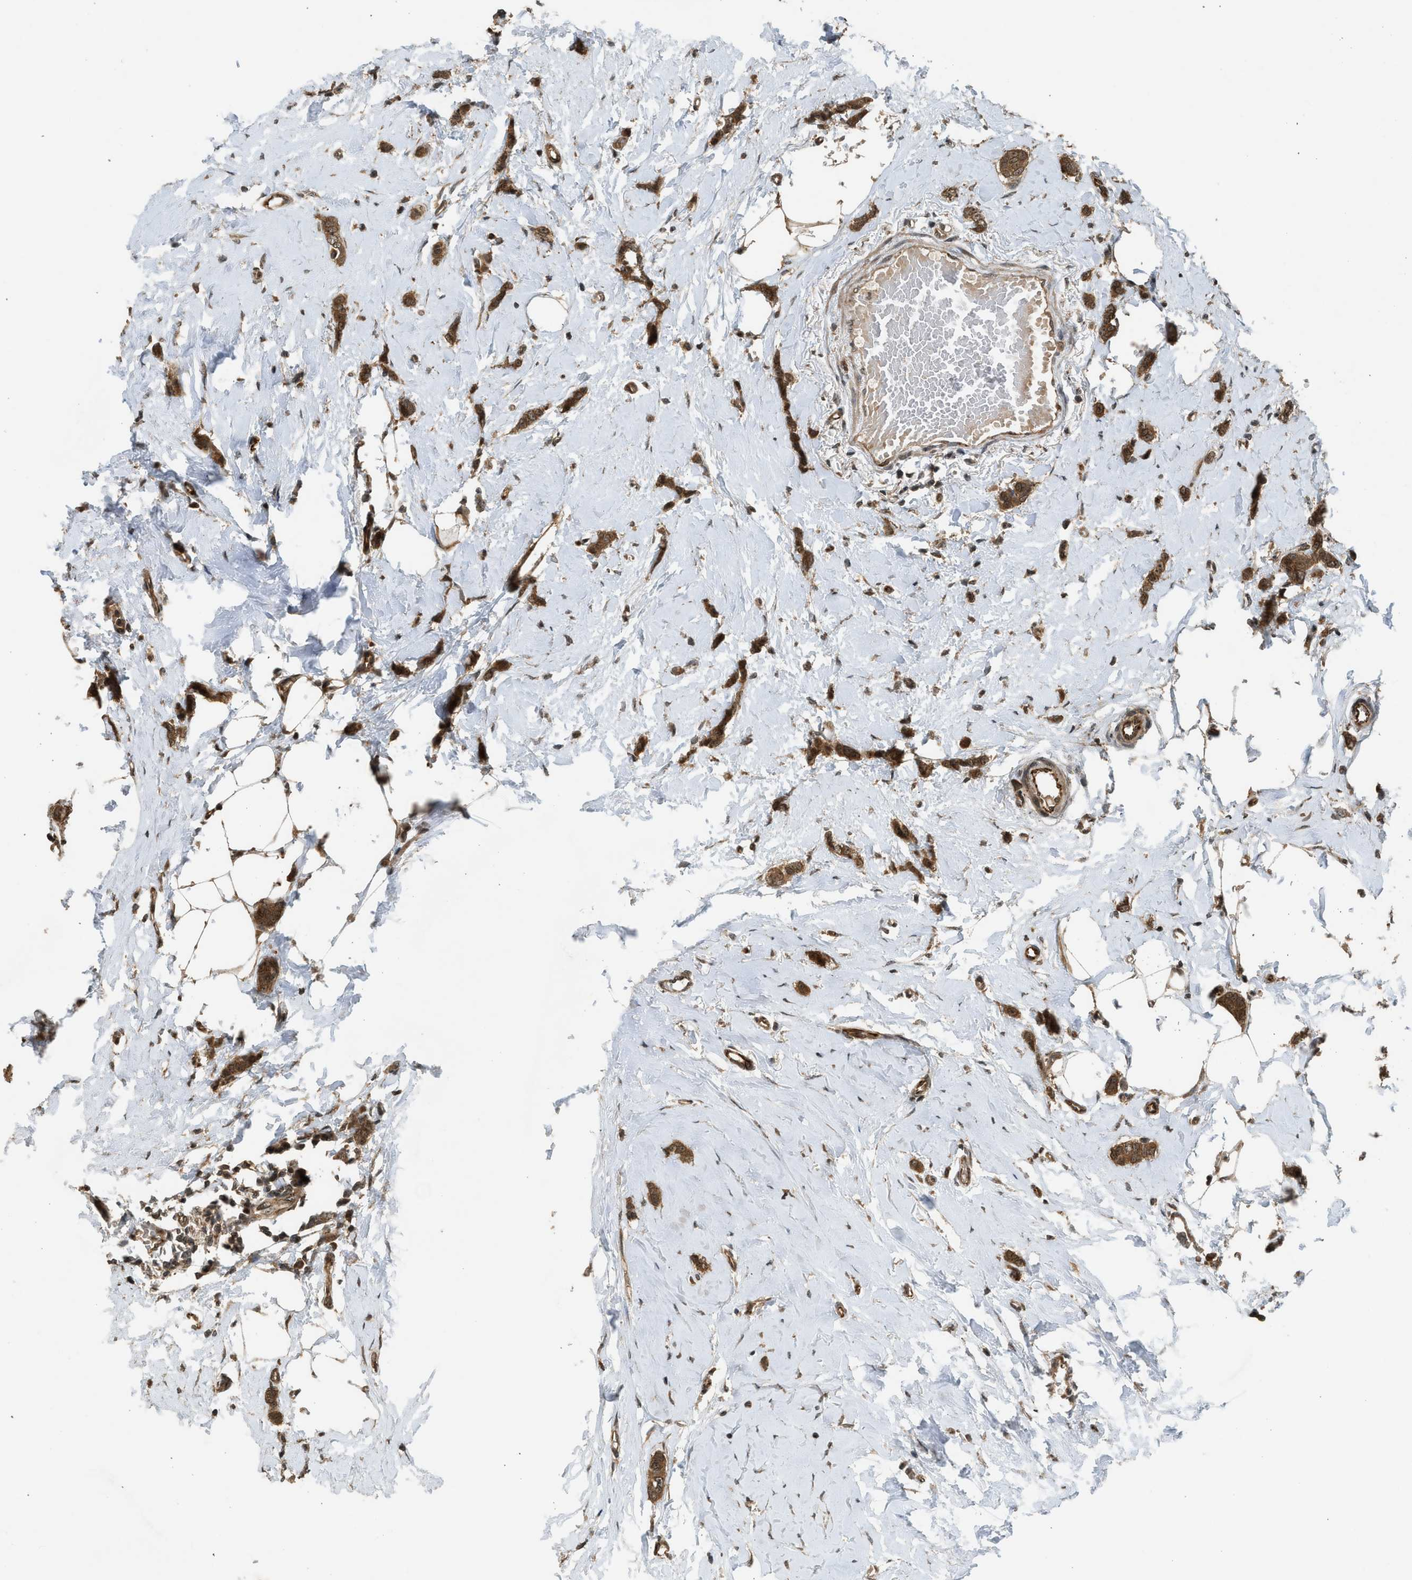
{"staining": {"intensity": "strong", "quantity": ">75%", "location": "cytoplasmic/membranous"}, "tissue": "breast cancer", "cell_type": "Tumor cells", "image_type": "cancer", "snomed": [{"axis": "morphology", "description": "Lobular carcinoma"}, {"axis": "topography", "description": "Skin"}, {"axis": "topography", "description": "Breast"}], "caption": "Tumor cells display high levels of strong cytoplasmic/membranous positivity in about >75% of cells in human lobular carcinoma (breast).", "gene": "TXNL1", "patient": {"sex": "female", "age": 46}}